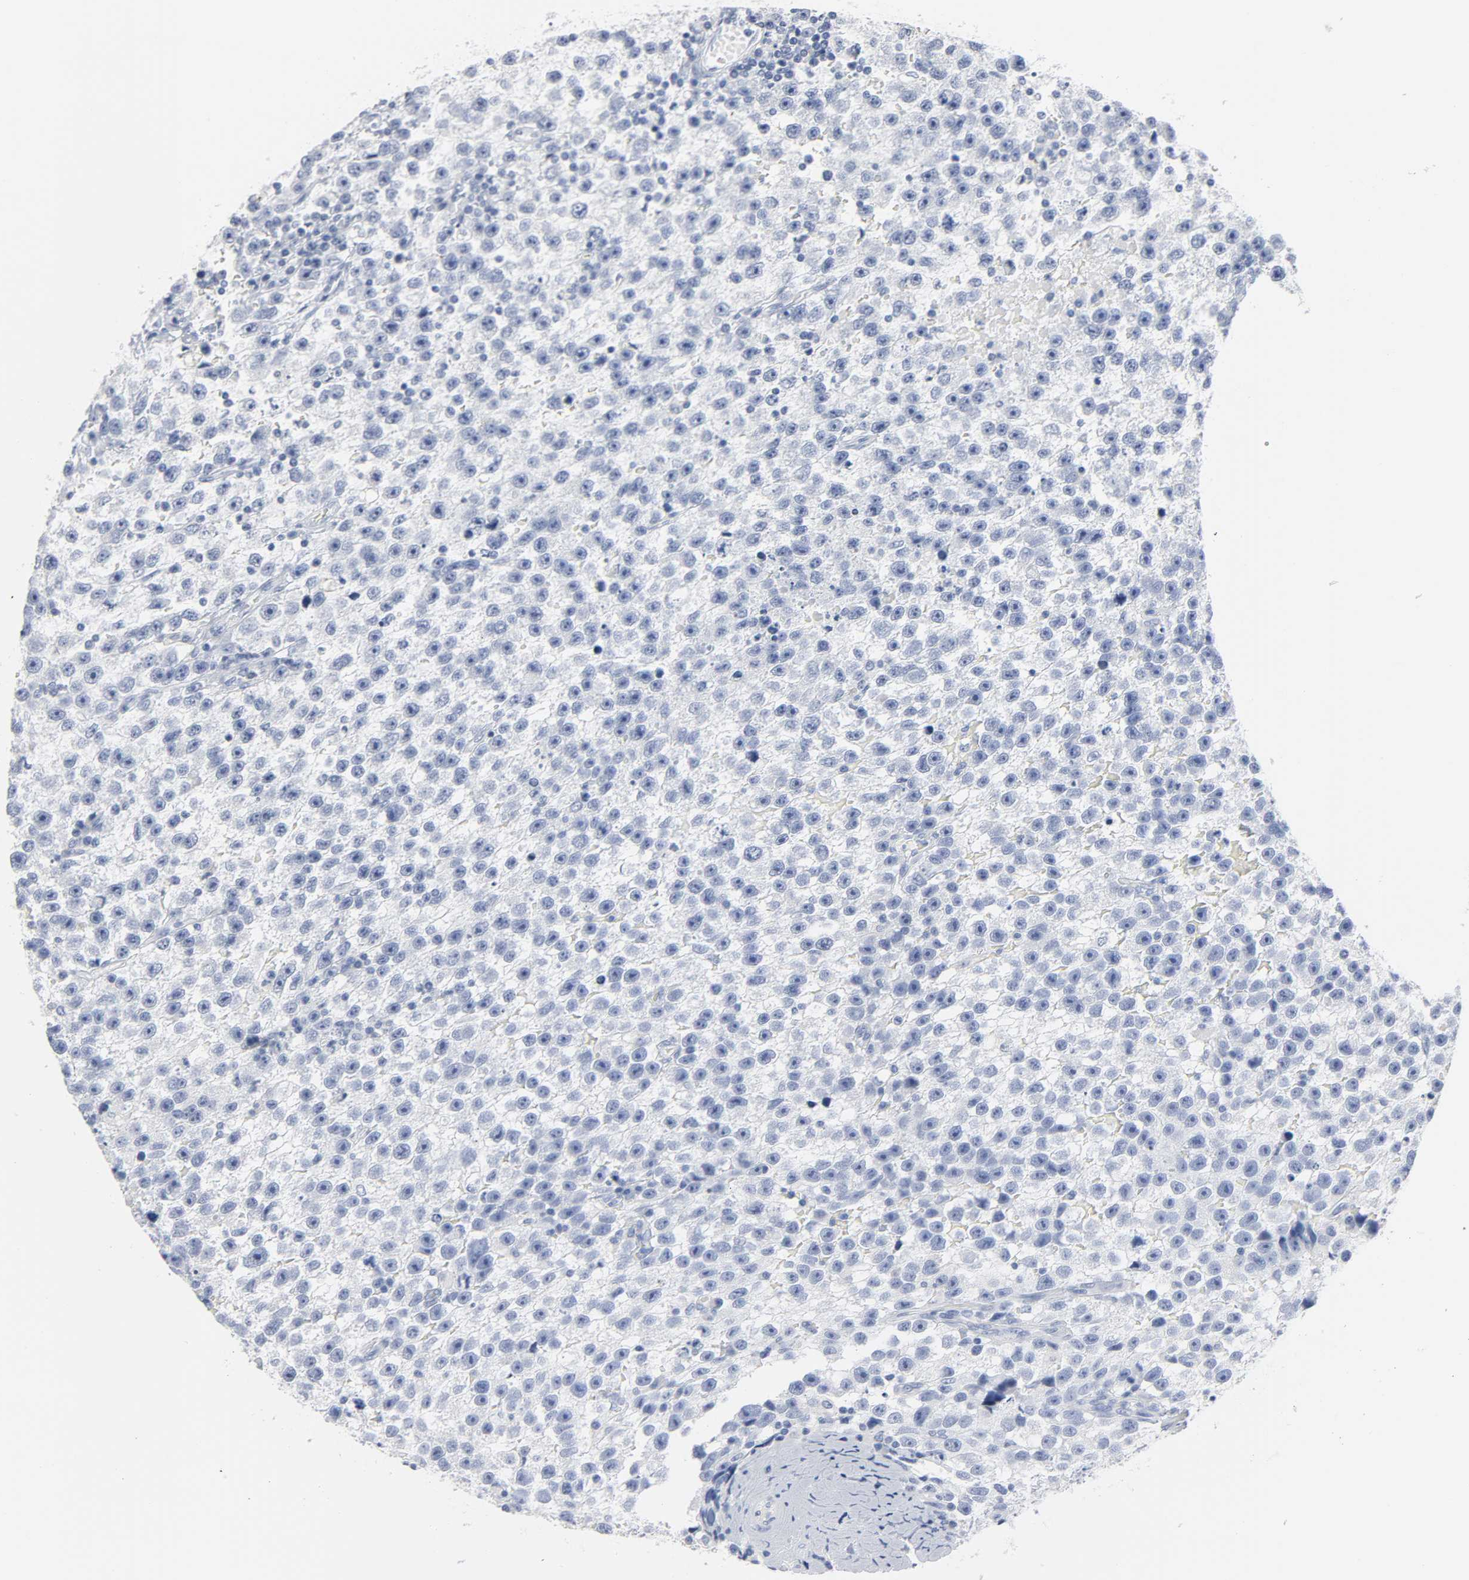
{"staining": {"intensity": "negative", "quantity": "none", "location": "none"}, "tissue": "testis cancer", "cell_type": "Tumor cells", "image_type": "cancer", "snomed": [{"axis": "morphology", "description": "Seminoma, NOS"}, {"axis": "topography", "description": "Testis"}], "caption": "This is an immunohistochemistry histopathology image of testis seminoma. There is no staining in tumor cells.", "gene": "ACP3", "patient": {"sex": "male", "age": 33}}